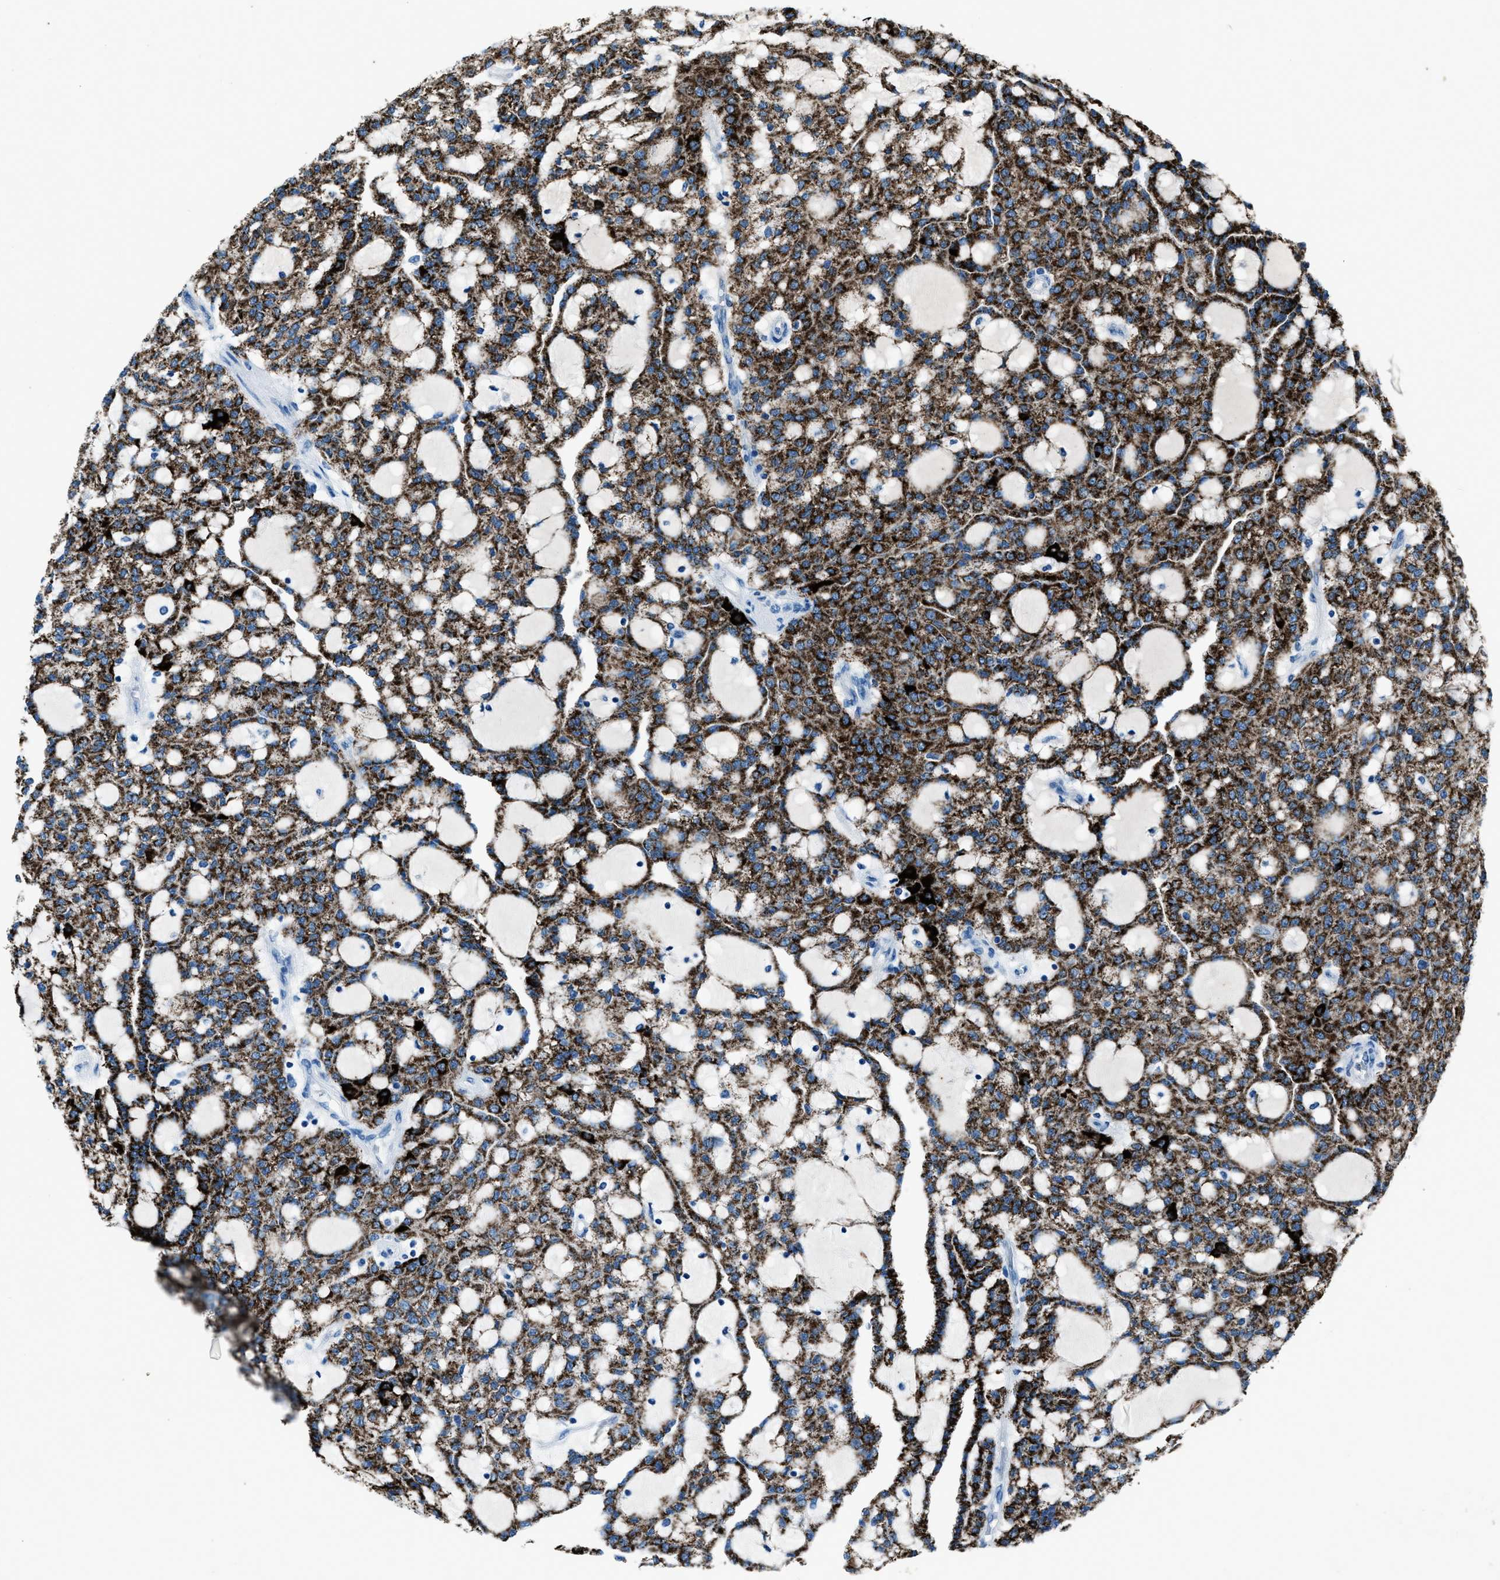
{"staining": {"intensity": "strong", "quantity": ">75%", "location": "cytoplasmic/membranous"}, "tissue": "renal cancer", "cell_type": "Tumor cells", "image_type": "cancer", "snomed": [{"axis": "morphology", "description": "Adenocarcinoma, NOS"}, {"axis": "topography", "description": "Kidney"}], "caption": "Immunohistochemical staining of adenocarcinoma (renal) reveals high levels of strong cytoplasmic/membranous protein expression in about >75% of tumor cells. (DAB IHC, brown staining for protein, blue staining for nuclei).", "gene": "AMACR", "patient": {"sex": "male", "age": 63}}